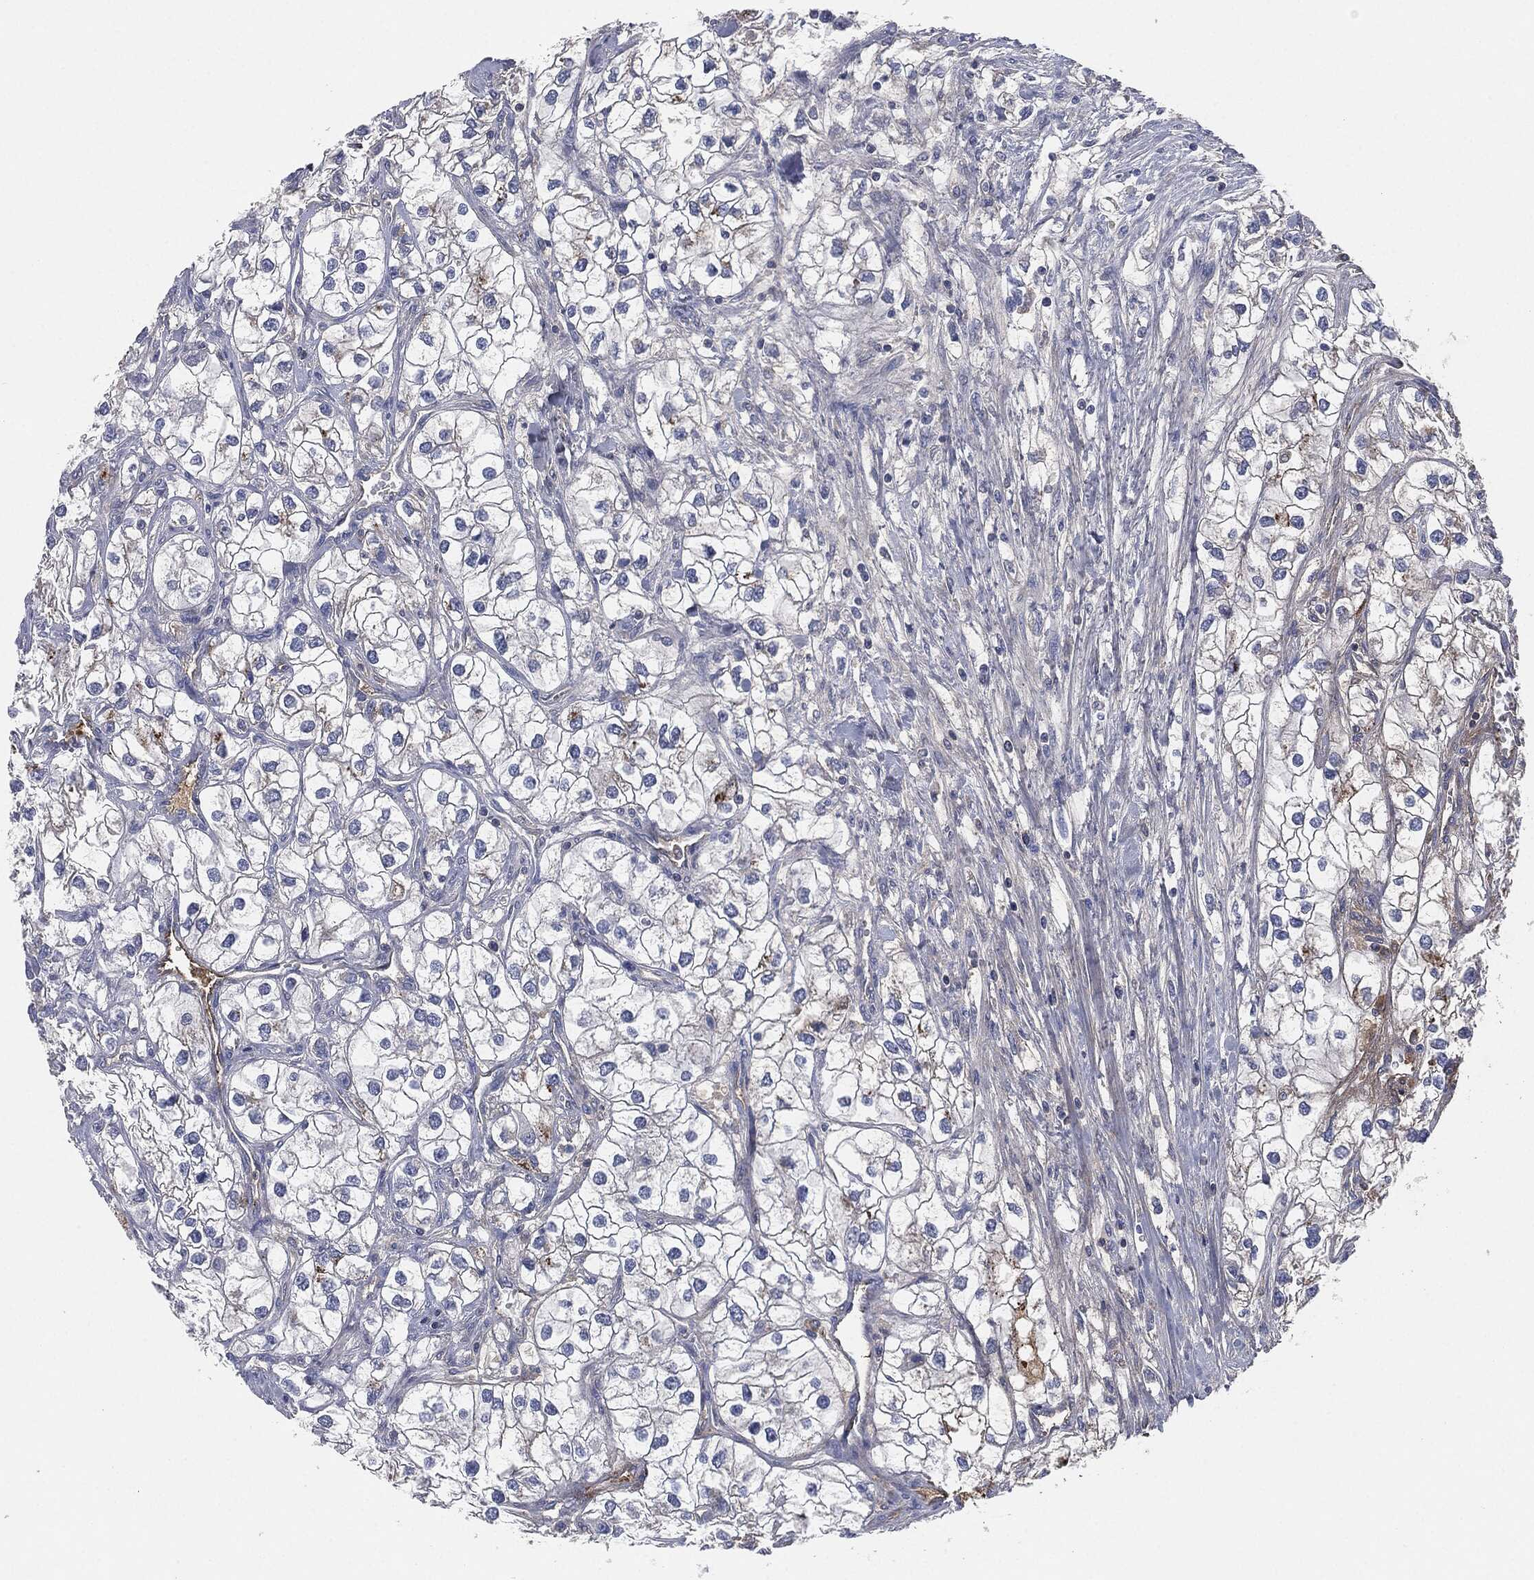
{"staining": {"intensity": "negative", "quantity": "none", "location": "none"}, "tissue": "renal cancer", "cell_type": "Tumor cells", "image_type": "cancer", "snomed": [{"axis": "morphology", "description": "Adenocarcinoma, NOS"}, {"axis": "topography", "description": "Kidney"}], "caption": "Immunohistochemical staining of renal cancer shows no significant staining in tumor cells.", "gene": "APOB", "patient": {"sex": "male", "age": 59}}